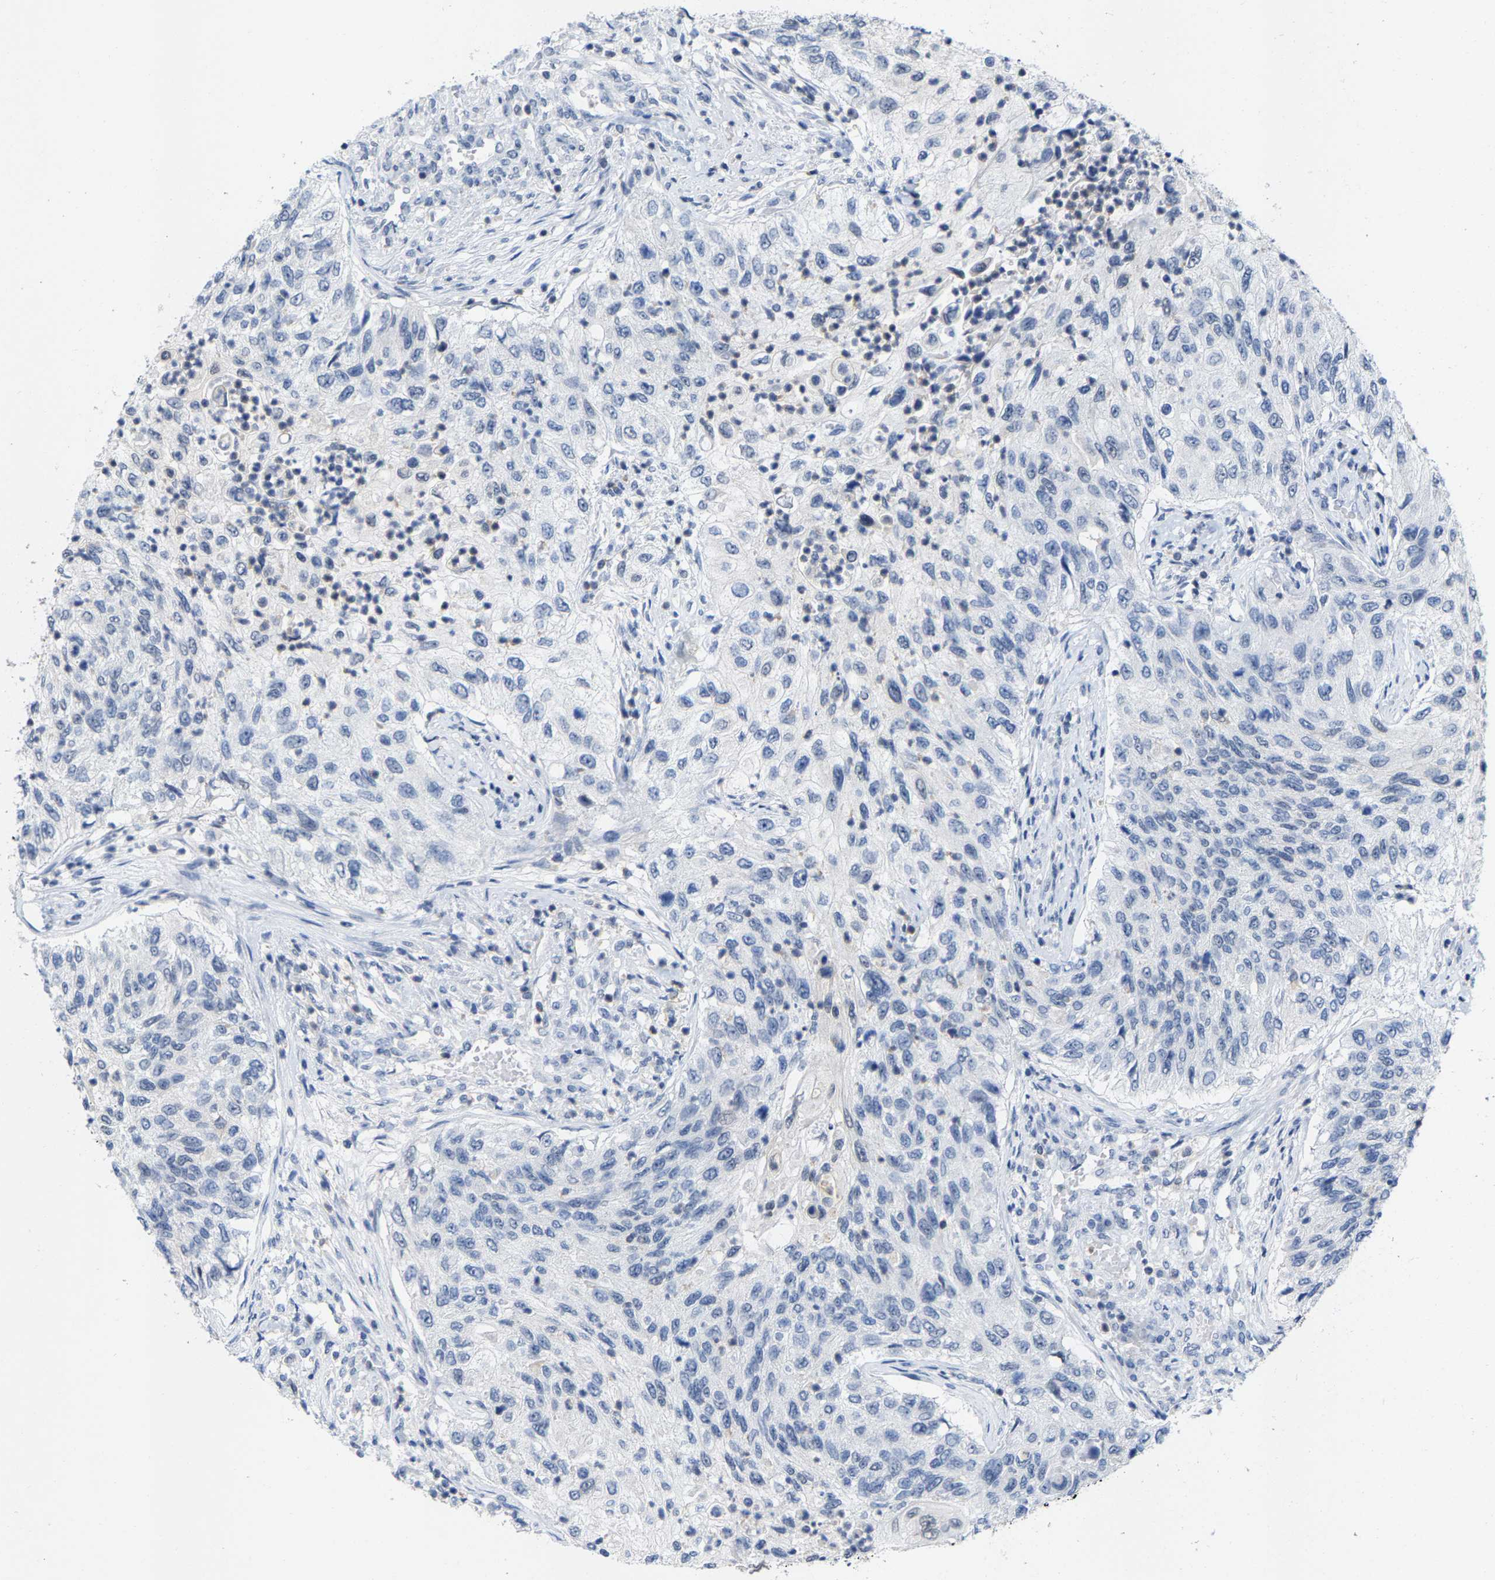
{"staining": {"intensity": "negative", "quantity": "none", "location": "none"}, "tissue": "urothelial cancer", "cell_type": "Tumor cells", "image_type": "cancer", "snomed": [{"axis": "morphology", "description": "Urothelial carcinoma, High grade"}, {"axis": "topography", "description": "Urinary bladder"}], "caption": "Immunohistochemical staining of urothelial cancer shows no significant expression in tumor cells.", "gene": "FGD3", "patient": {"sex": "female", "age": 60}}